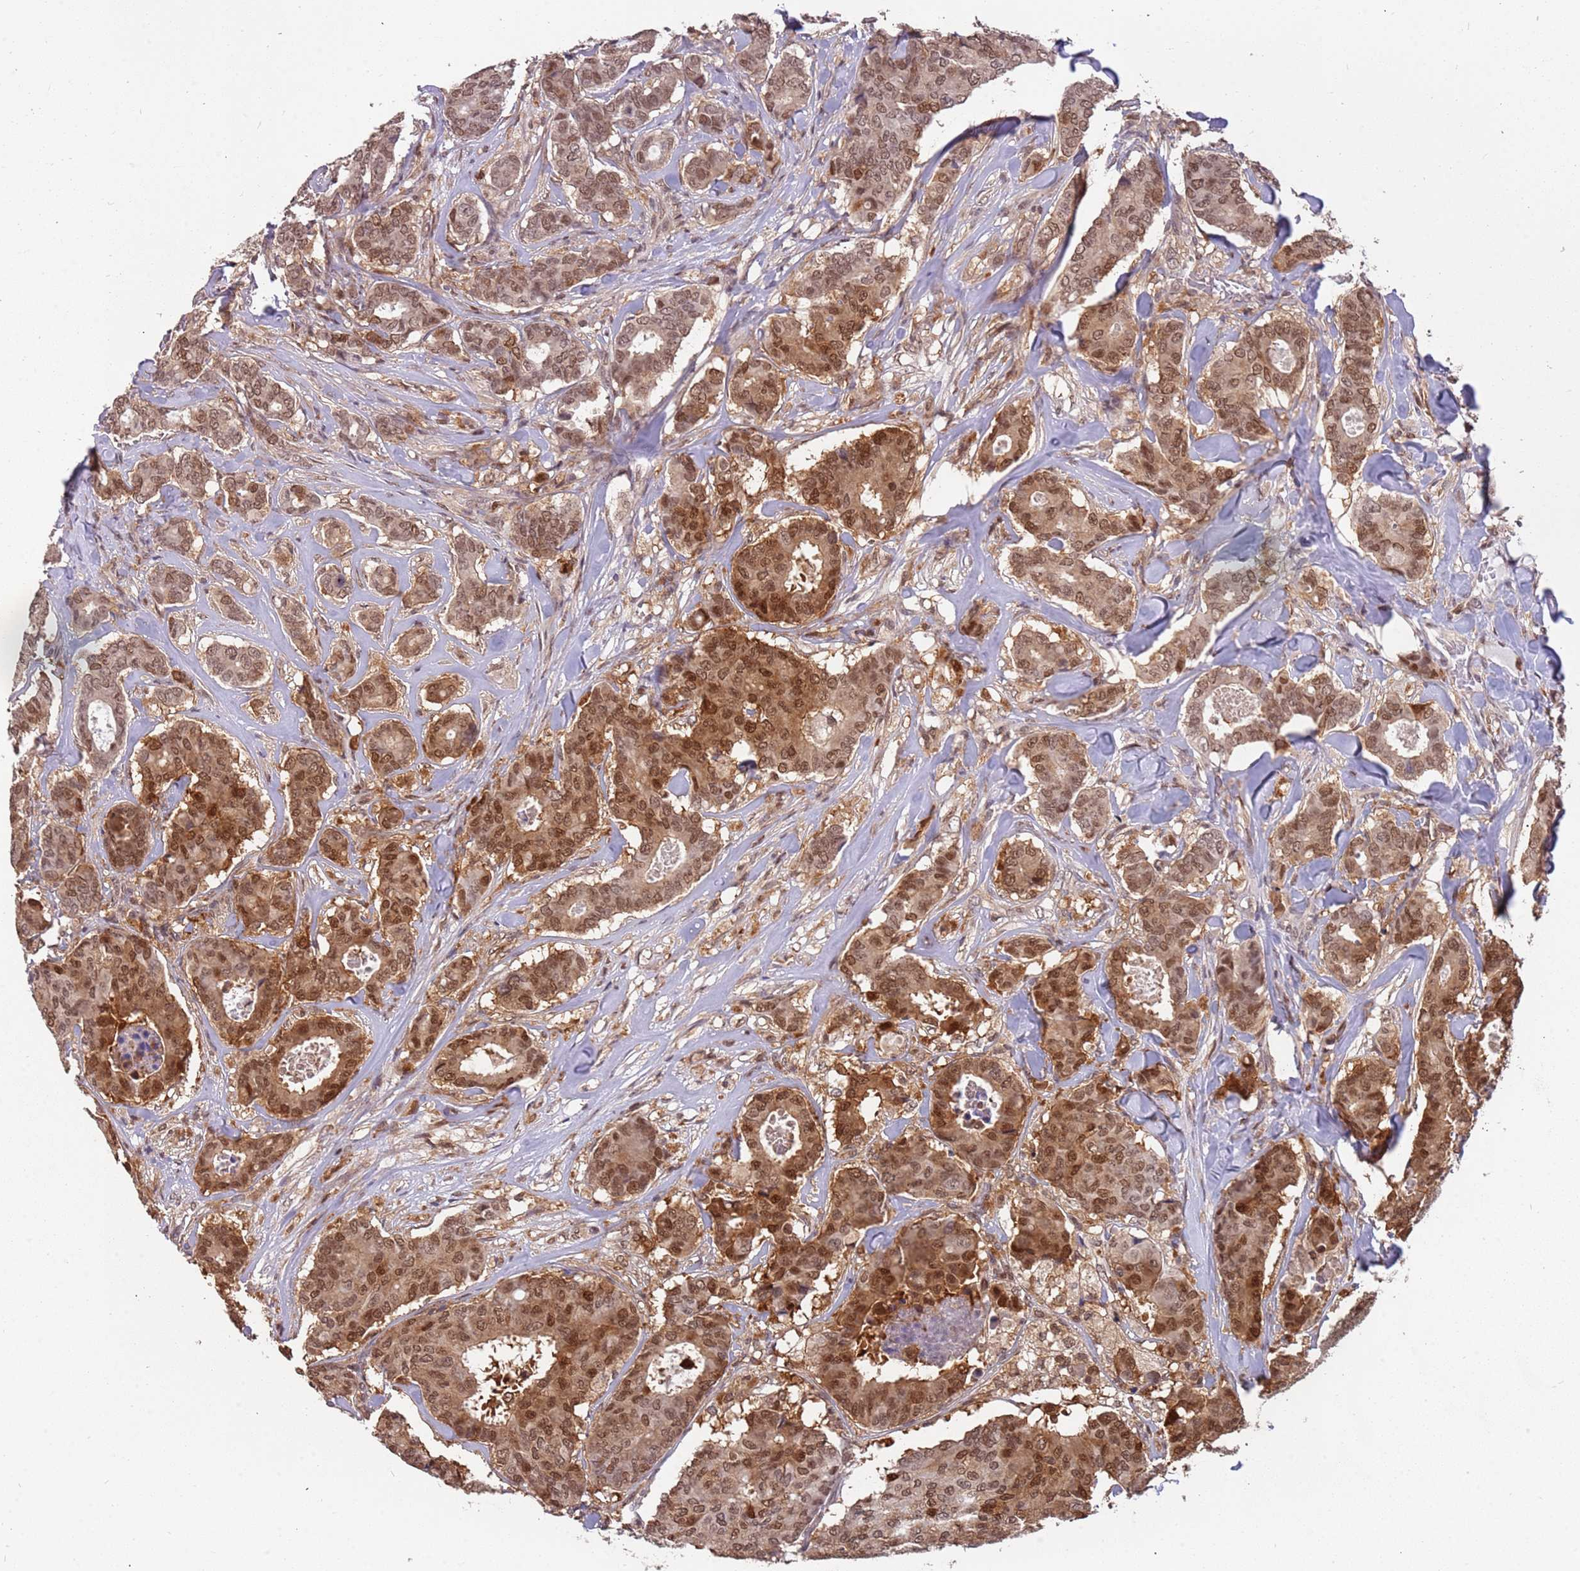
{"staining": {"intensity": "moderate", "quantity": ">75%", "location": "cytoplasmic/membranous,nuclear"}, "tissue": "breast cancer", "cell_type": "Tumor cells", "image_type": "cancer", "snomed": [{"axis": "morphology", "description": "Duct carcinoma"}, {"axis": "topography", "description": "Breast"}], "caption": "Human breast infiltrating ductal carcinoma stained with a brown dye shows moderate cytoplasmic/membranous and nuclear positive positivity in about >75% of tumor cells.", "gene": "GBP2", "patient": {"sex": "female", "age": 75}}